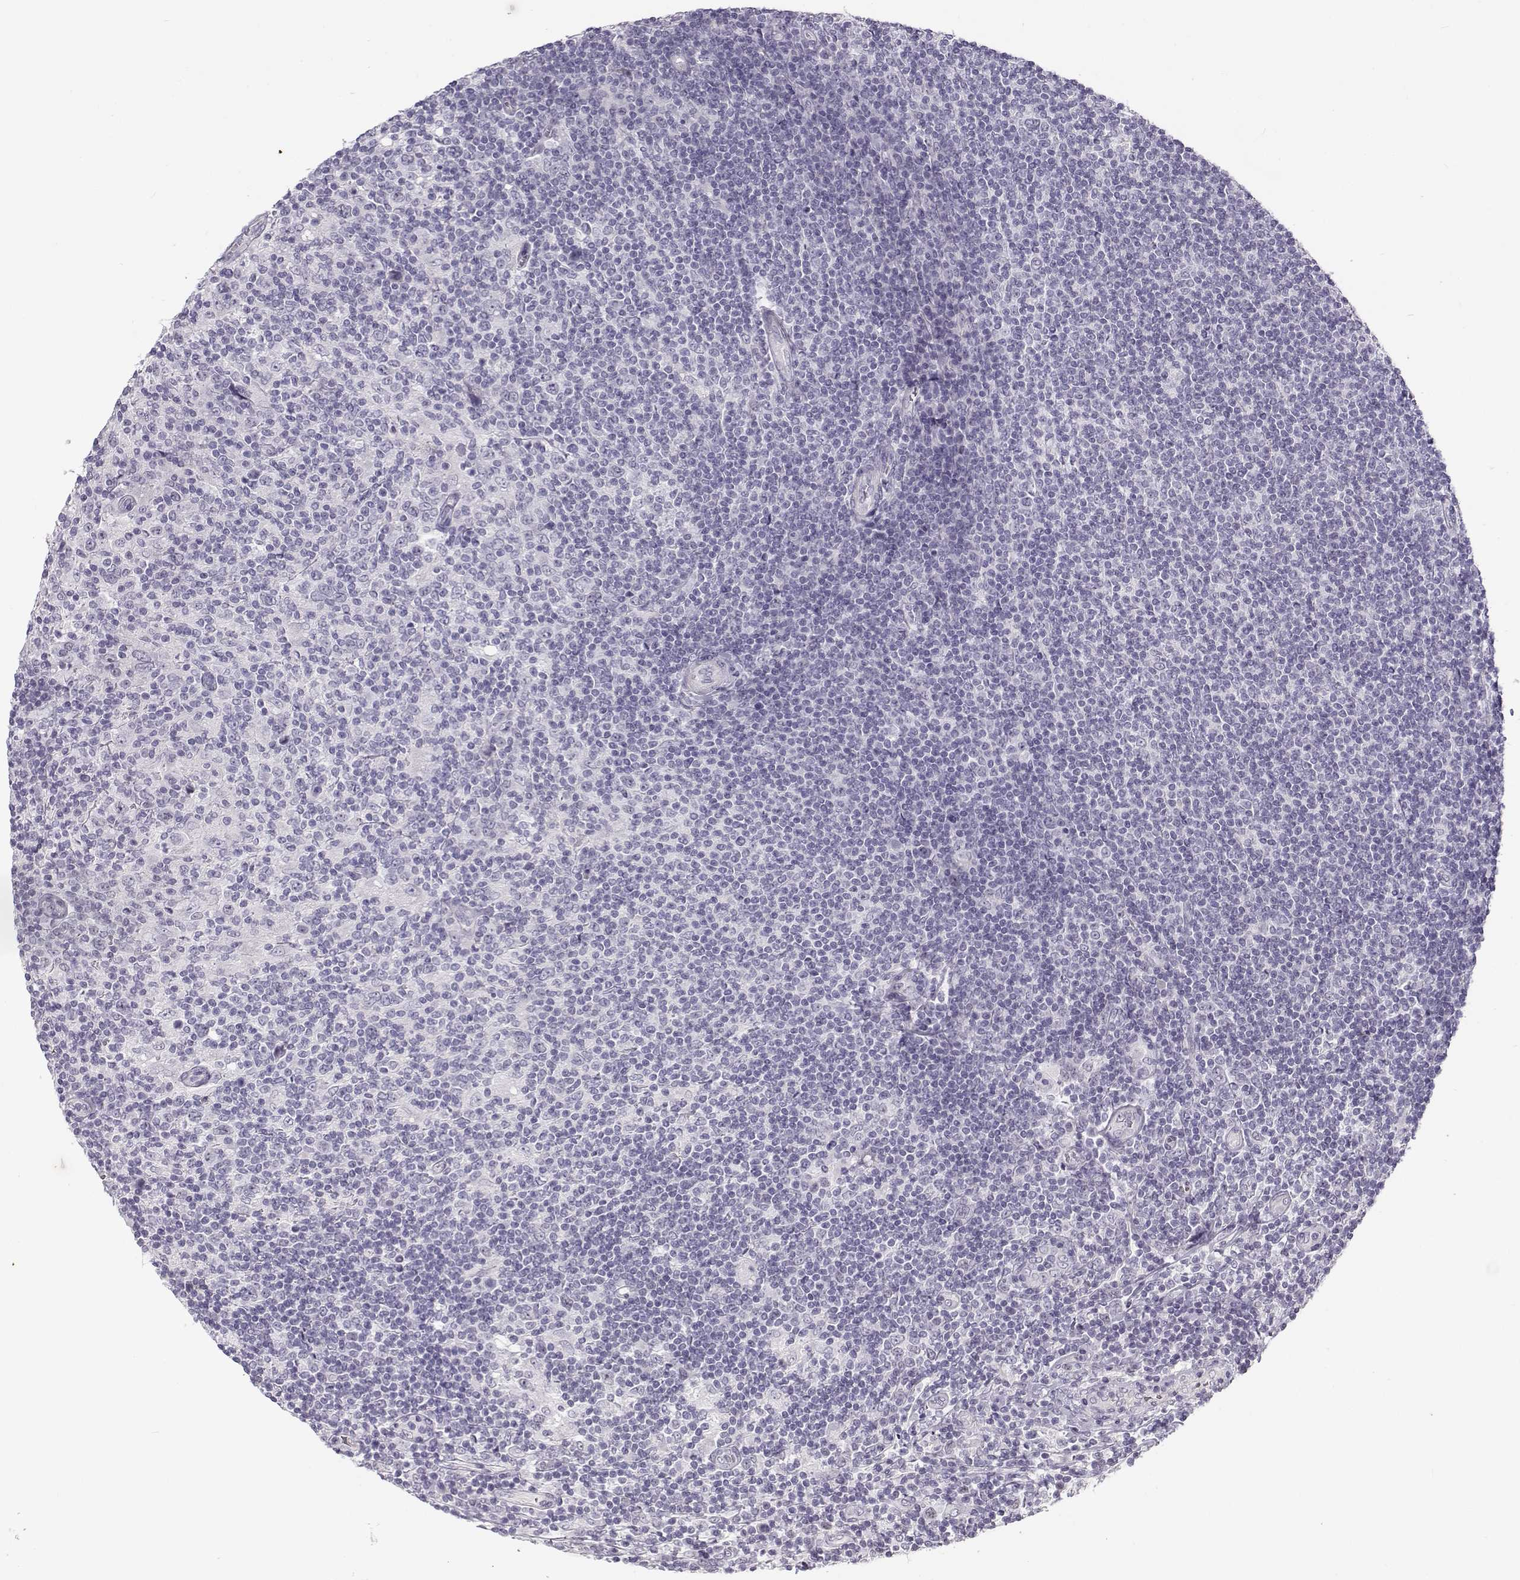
{"staining": {"intensity": "negative", "quantity": "none", "location": "none"}, "tissue": "lymphoma", "cell_type": "Tumor cells", "image_type": "cancer", "snomed": [{"axis": "morphology", "description": "Hodgkin's disease, NOS"}, {"axis": "topography", "description": "Lymph node"}], "caption": "Human lymphoma stained for a protein using IHC exhibits no staining in tumor cells.", "gene": "TEX55", "patient": {"sex": "male", "age": 40}}